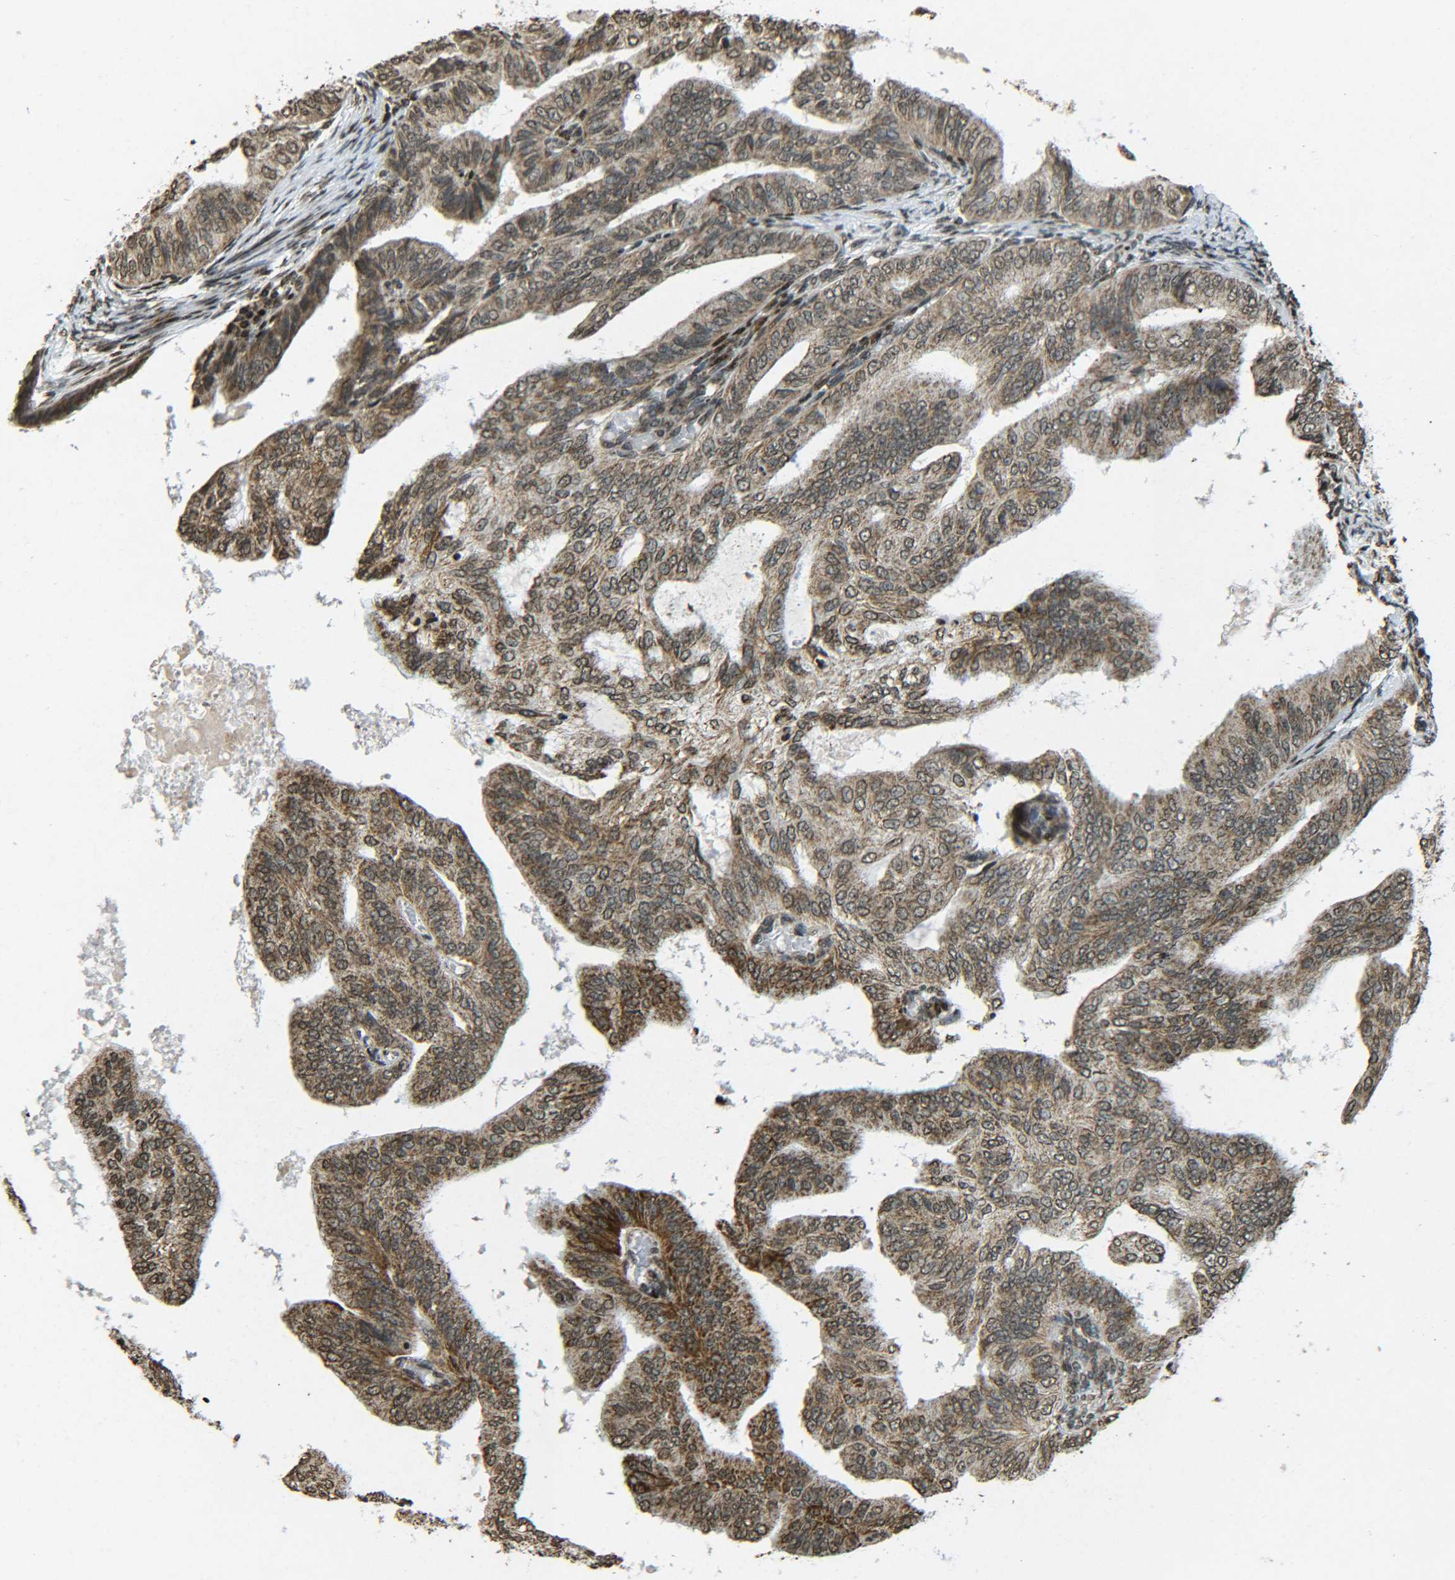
{"staining": {"intensity": "moderate", "quantity": ">75%", "location": "cytoplasmic/membranous,nuclear"}, "tissue": "endometrial cancer", "cell_type": "Tumor cells", "image_type": "cancer", "snomed": [{"axis": "morphology", "description": "Adenocarcinoma, NOS"}, {"axis": "topography", "description": "Endometrium"}], "caption": "This photomicrograph reveals IHC staining of endometrial cancer, with medium moderate cytoplasmic/membranous and nuclear expression in about >75% of tumor cells.", "gene": "NEUROG2", "patient": {"sex": "female", "age": 58}}